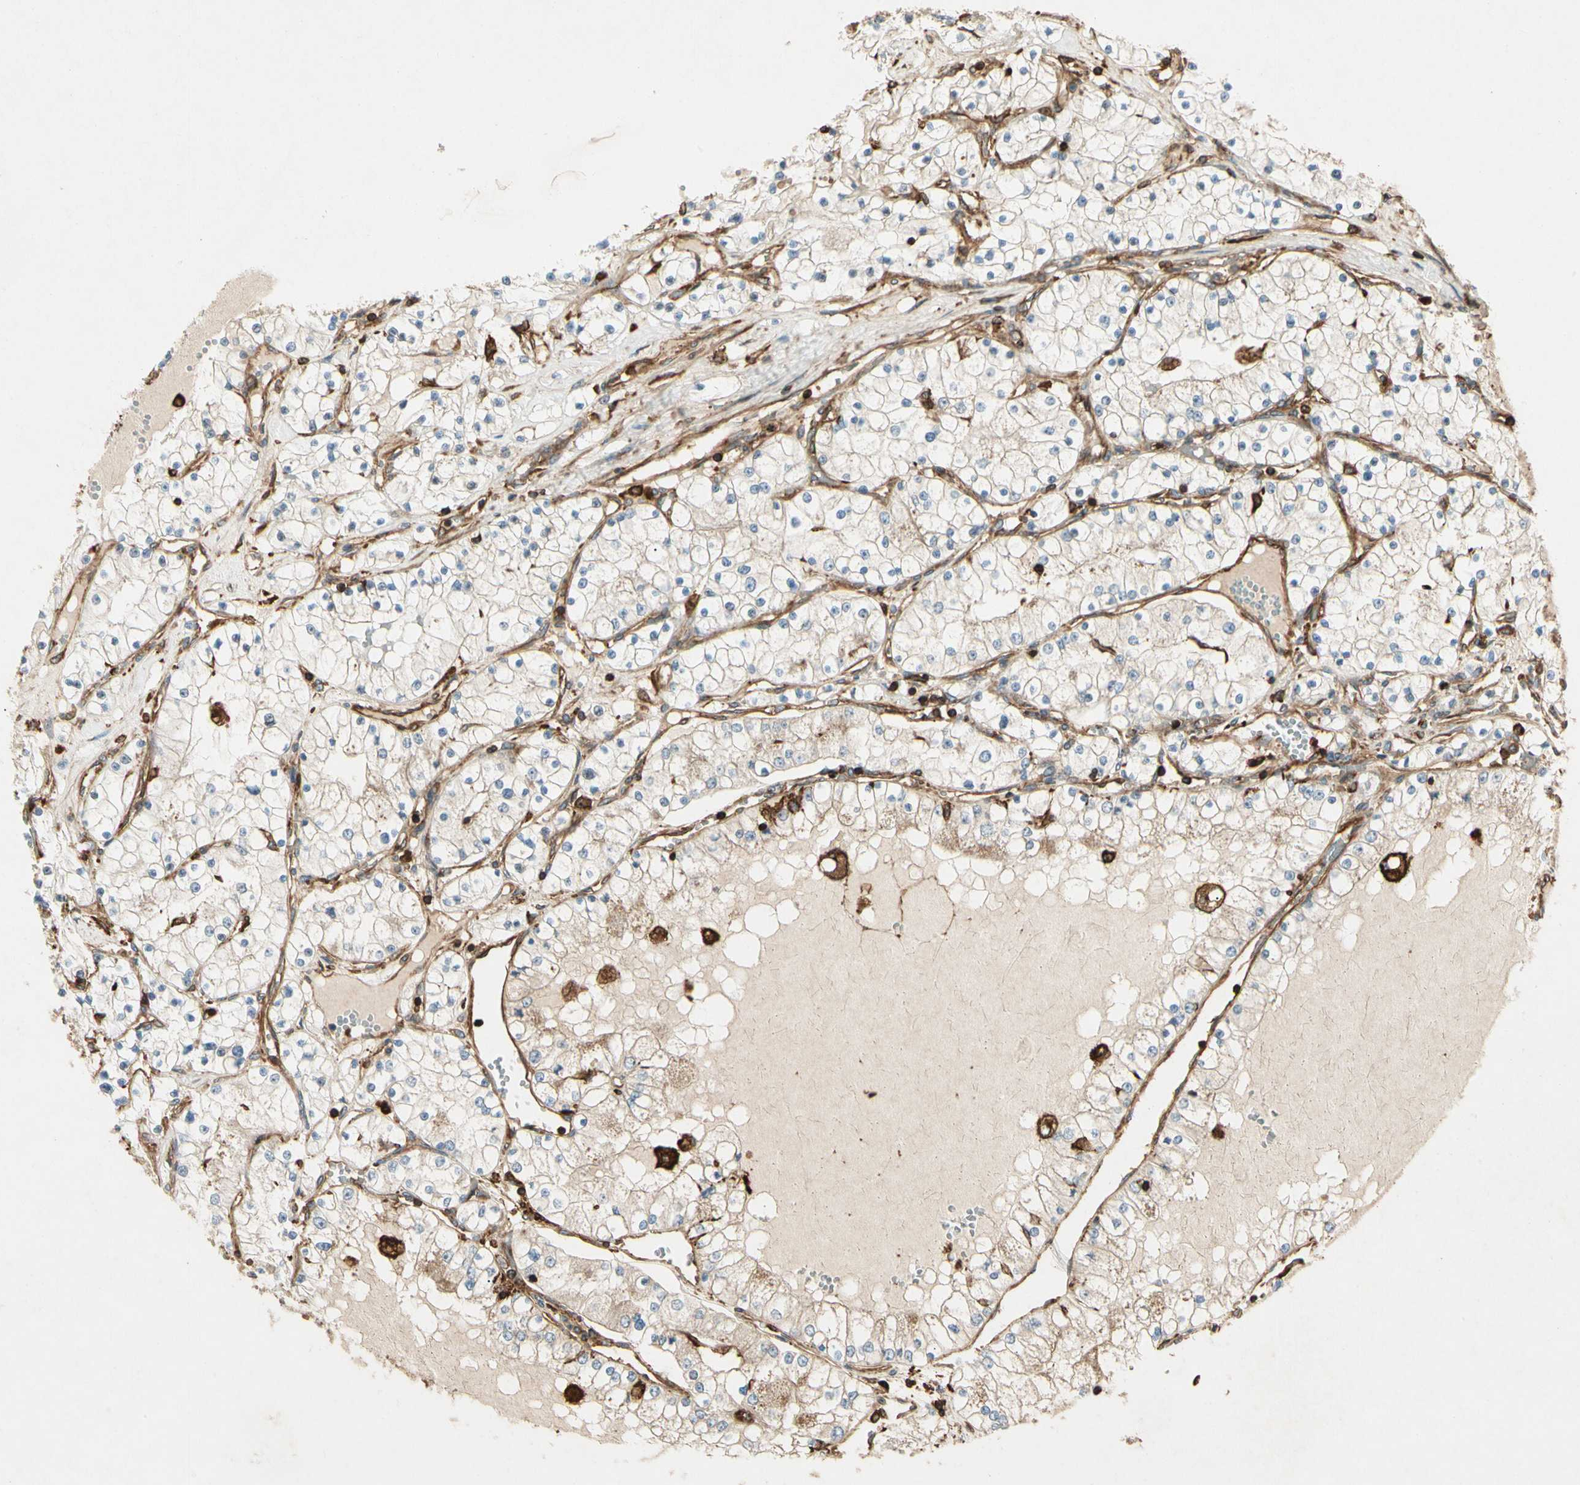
{"staining": {"intensity": "weak", "quantity": ">75%", "location": "cytoplasmic/membranous"}, "tissue": "renal cancer", "cell_type": "Tumor cells", "image_type": "cancer", "snomed": [{"axis": "morphology", "description": "Adenocarcinoma, NOS"}, {"axis": "topography", "description": "Kidney"}], "caption": "Renal cancer stained with IHC exhibits weak cytoplasmic/membranous staining in about >75% of tumor cells. (IHC, brightfield microscopy, high magnification).", "gene": "ARPC2", "patient": {"sex": "male", "age": 68}}